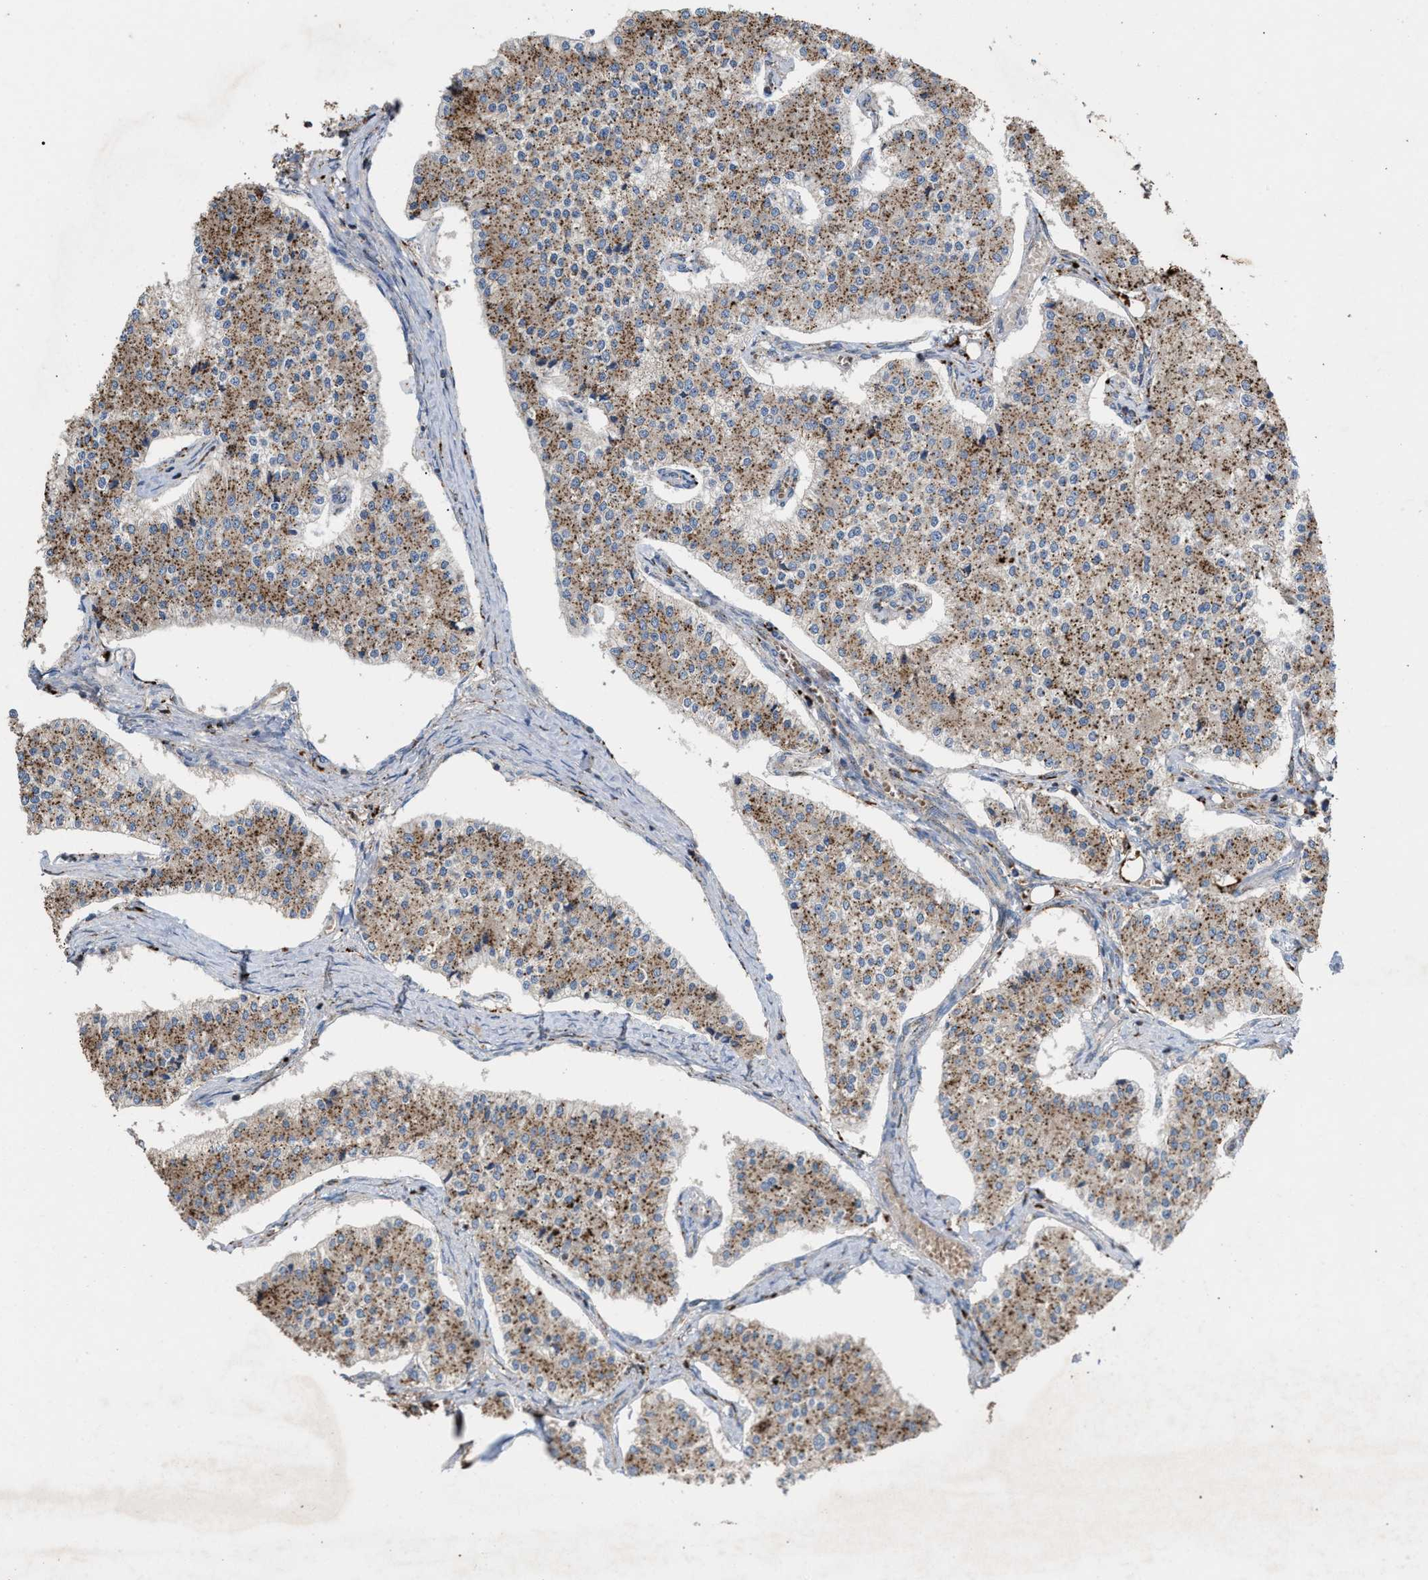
{"staining": {"intensity": "weak", "quantity": ">75%", "location": "cytoplasmic/membranous"}, "tissue": "carcinoid", "cell_type": "Tumor cells", "image_type": "cancer", "snomed": [{"axis": "morphology", "description": "Carcinoid, malignant, NOS"}, {"axis": "topography", "description": "Colon"}], "caption": "Carcinoid (malignant) stained with DAB (3,3'-diaminobenzidine) immunohistochemistry demonstrates low levels of weak cytoplasmic/membranous staining in approximately >75% of tumor cells.", "gene": "ELMO3", "patient": {"sex": "female", "age": 52}}